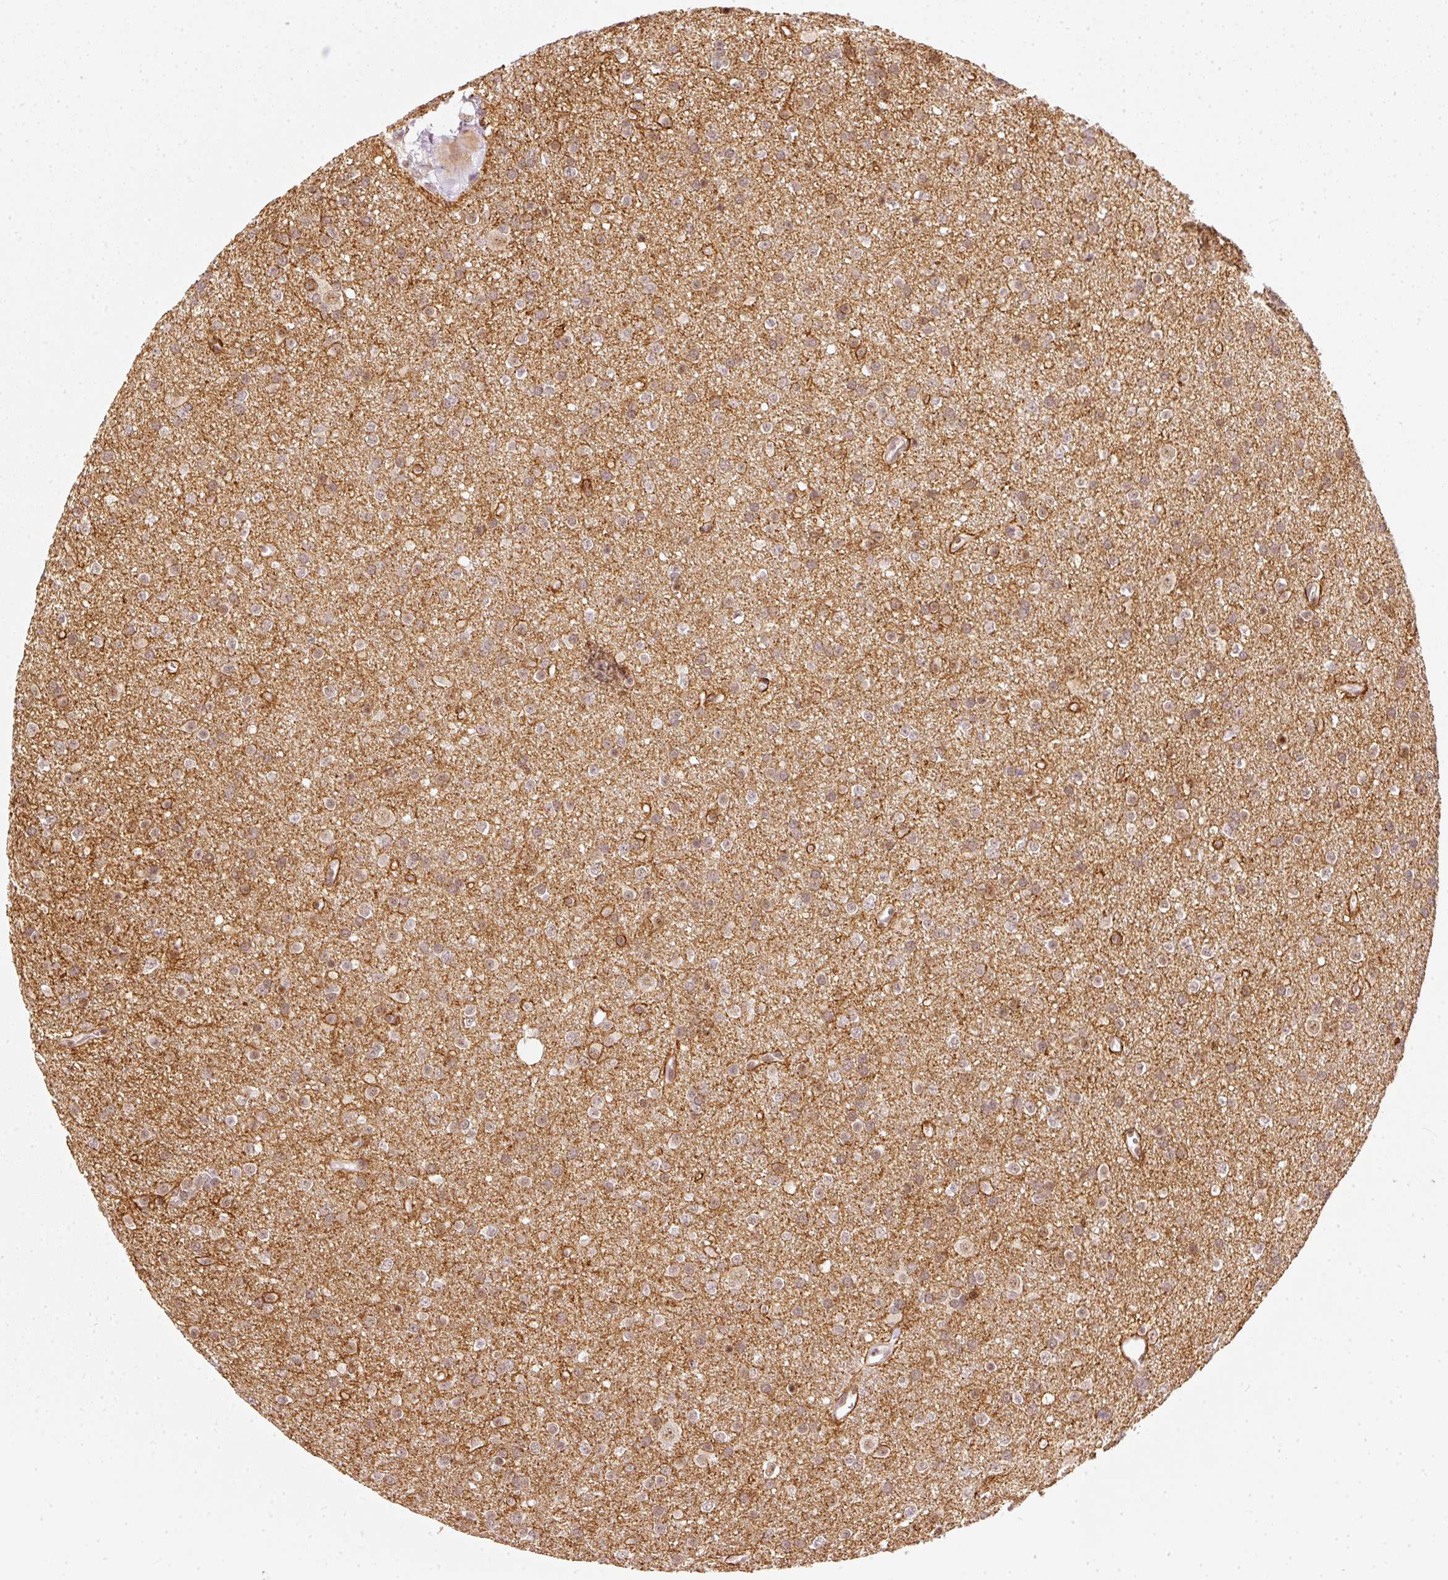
{"staining": {"intensity": "moderate", "quantity": "<25%", "location": "nuclear"}, "tissue": "glioma", "cell_type": "Tumor cells", "image_type": "cancer", "snomed": [{"axis": "morphology", "description": "Glioma, malignant, Low grade"}, {"axis": "topography", "description": "Brain"}], "caption": "IHC (DAB (3,3'-diaminobenzidine)) staining of human malignant glioma (low-grade) shows moderate nuclear protein positivity in approximately <25% of tumor cells. (DAB IHC with brightfield microscopy, high magnification).", "gene": "THOC6", "patient": {"sex": "female", "age": 34}}